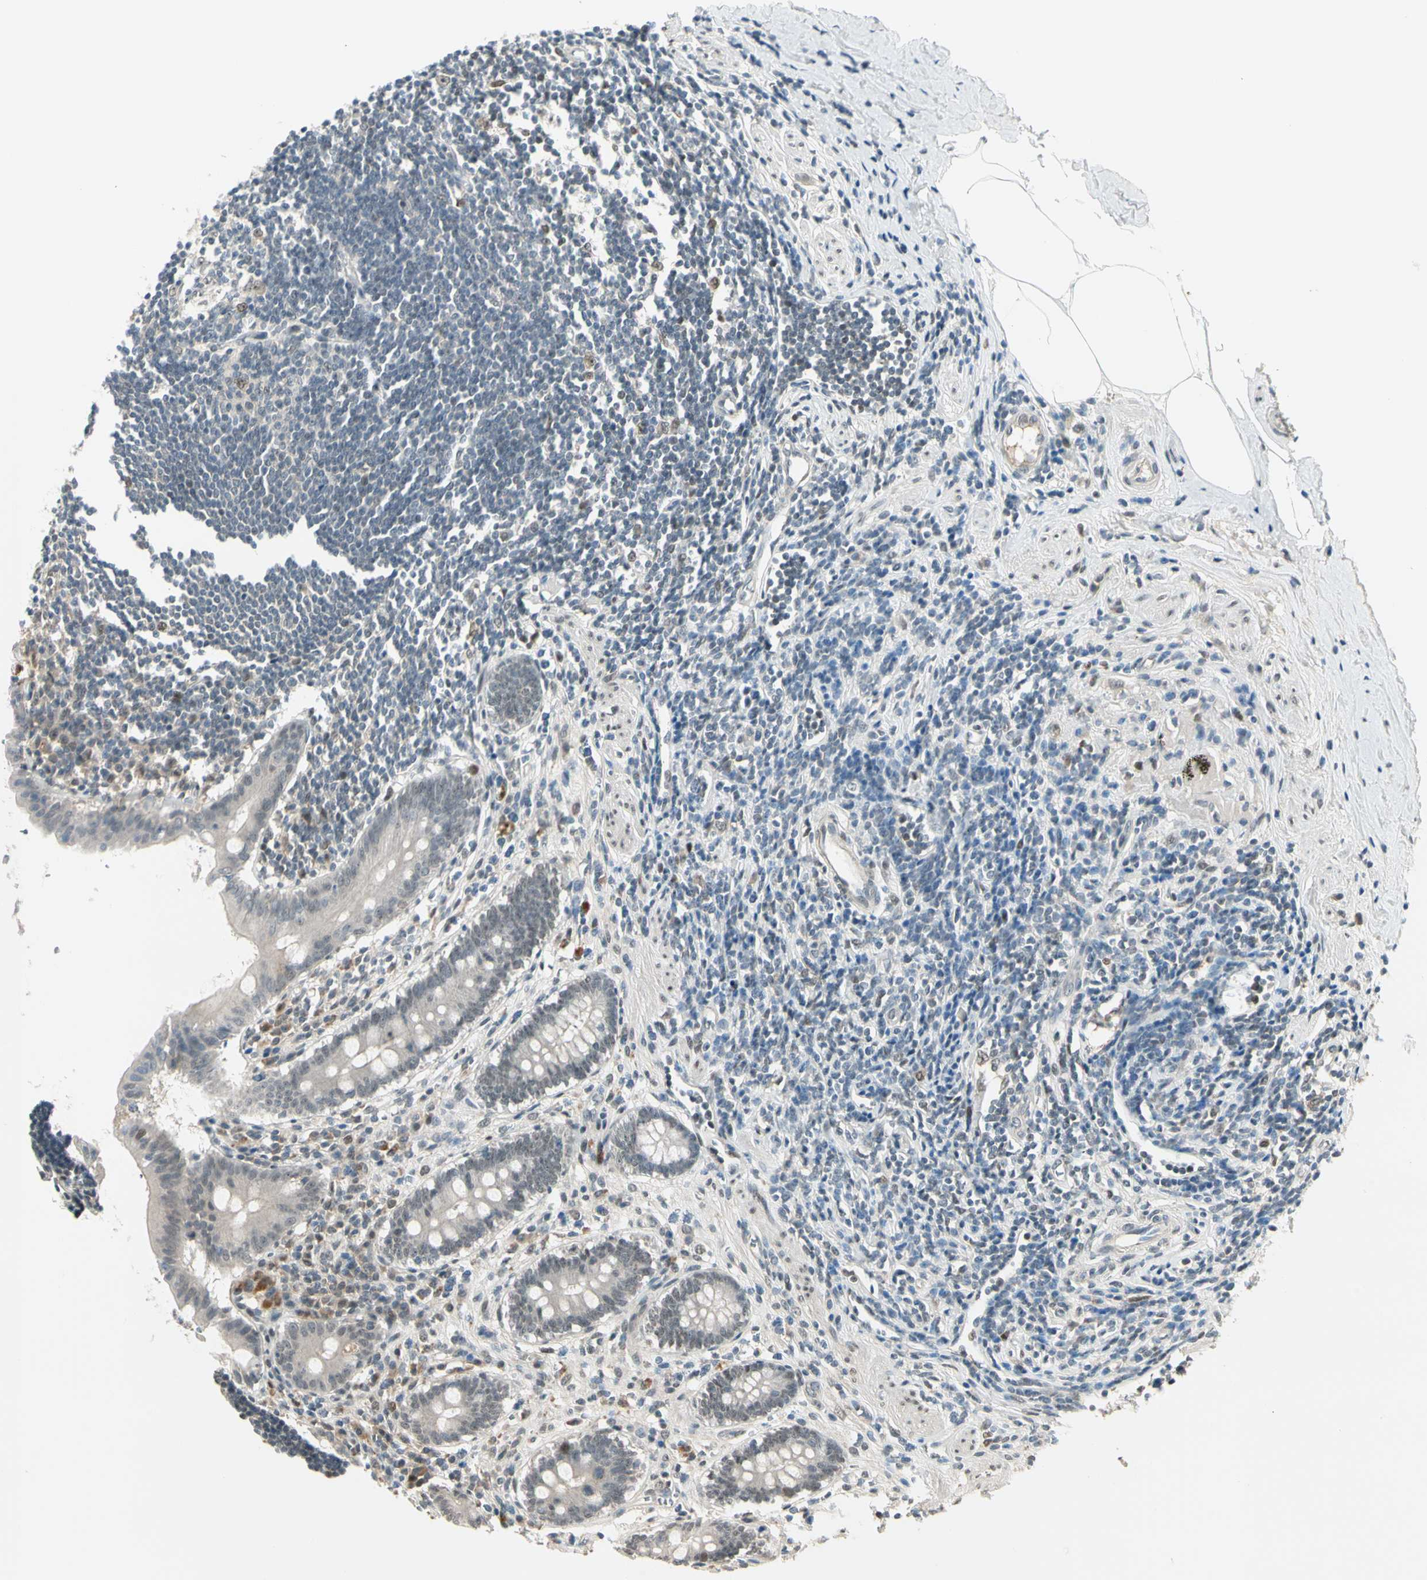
{"staining": {"intensity": "weak", "quantity": "25%-75%", "location": "cytoplasmic/membranous,nuclear"}, "tissue": "appendix", "cell_type": "Glandular cells", "image_type": "normal", "snomed": [{"axis": "morphology", "description": "Normal tissue, NOS"}, {"axis": "topography", "description": "Appendix"}], "caption": "A low amount of weak cytoplasmic/membranous,nuclear positivity is identified in approximately 25%-75% of glandular cells in normal appendix.", "gene": "GTF3A", "patient": {"sex": "female", "age": 50}}